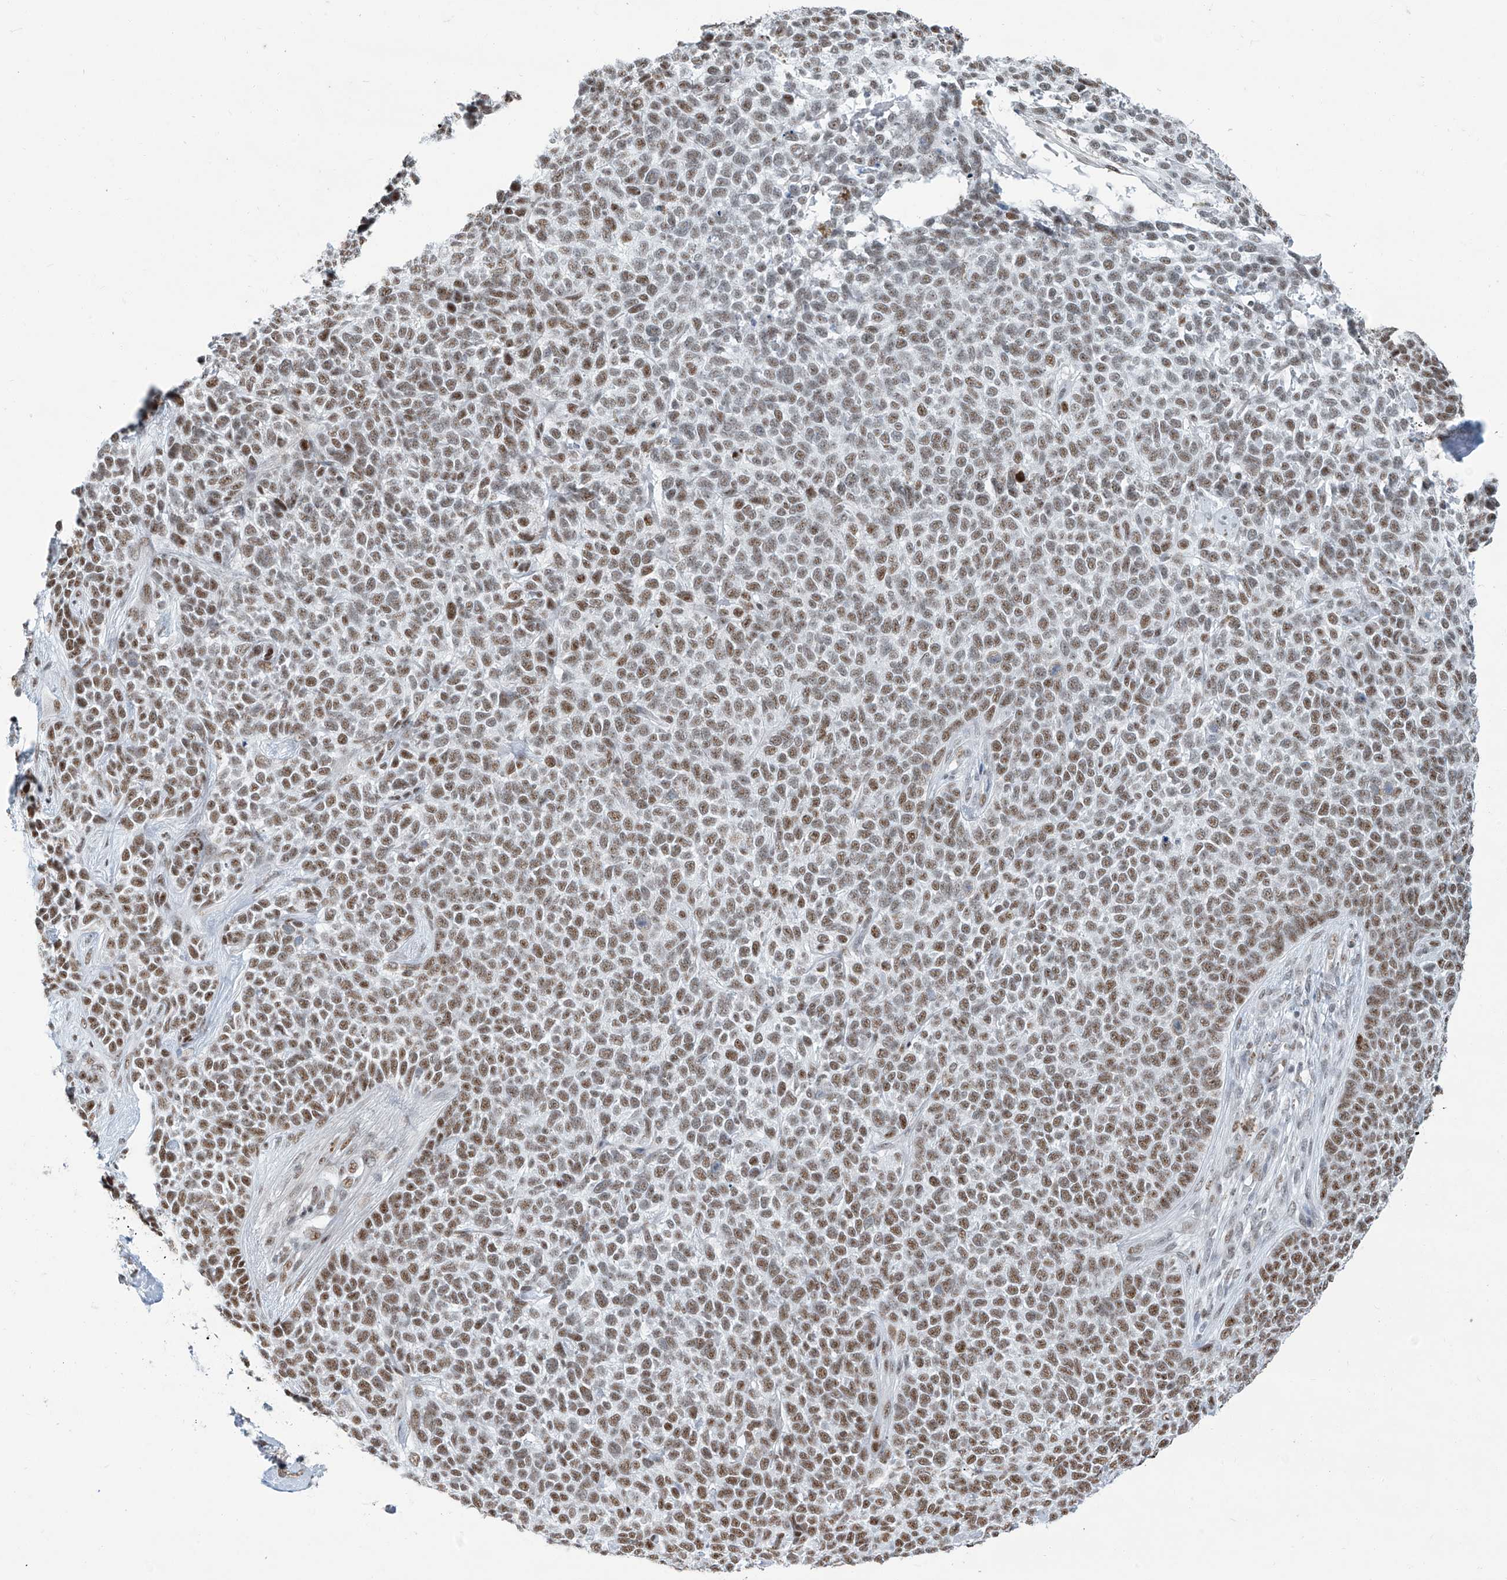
{"staining": {"intensity": "moderate", "quantity": ">75%", "location": "nuclear"}, "tissue": "skin cancer", "cell_type": "Tumor cells", "image_type": "cancer", "snomed": [{"axis": "morphology", "description": "Basal cell carcinoma"}, {"axis": "topography", "description": "Skin"}], "caption": "Protein staining displays moderate nuclear expression in about >75% of tumor cells in basal cell carcinoma (skin).", "gene": "SARNP", "patient": {"sex": "female", "age": 84}}